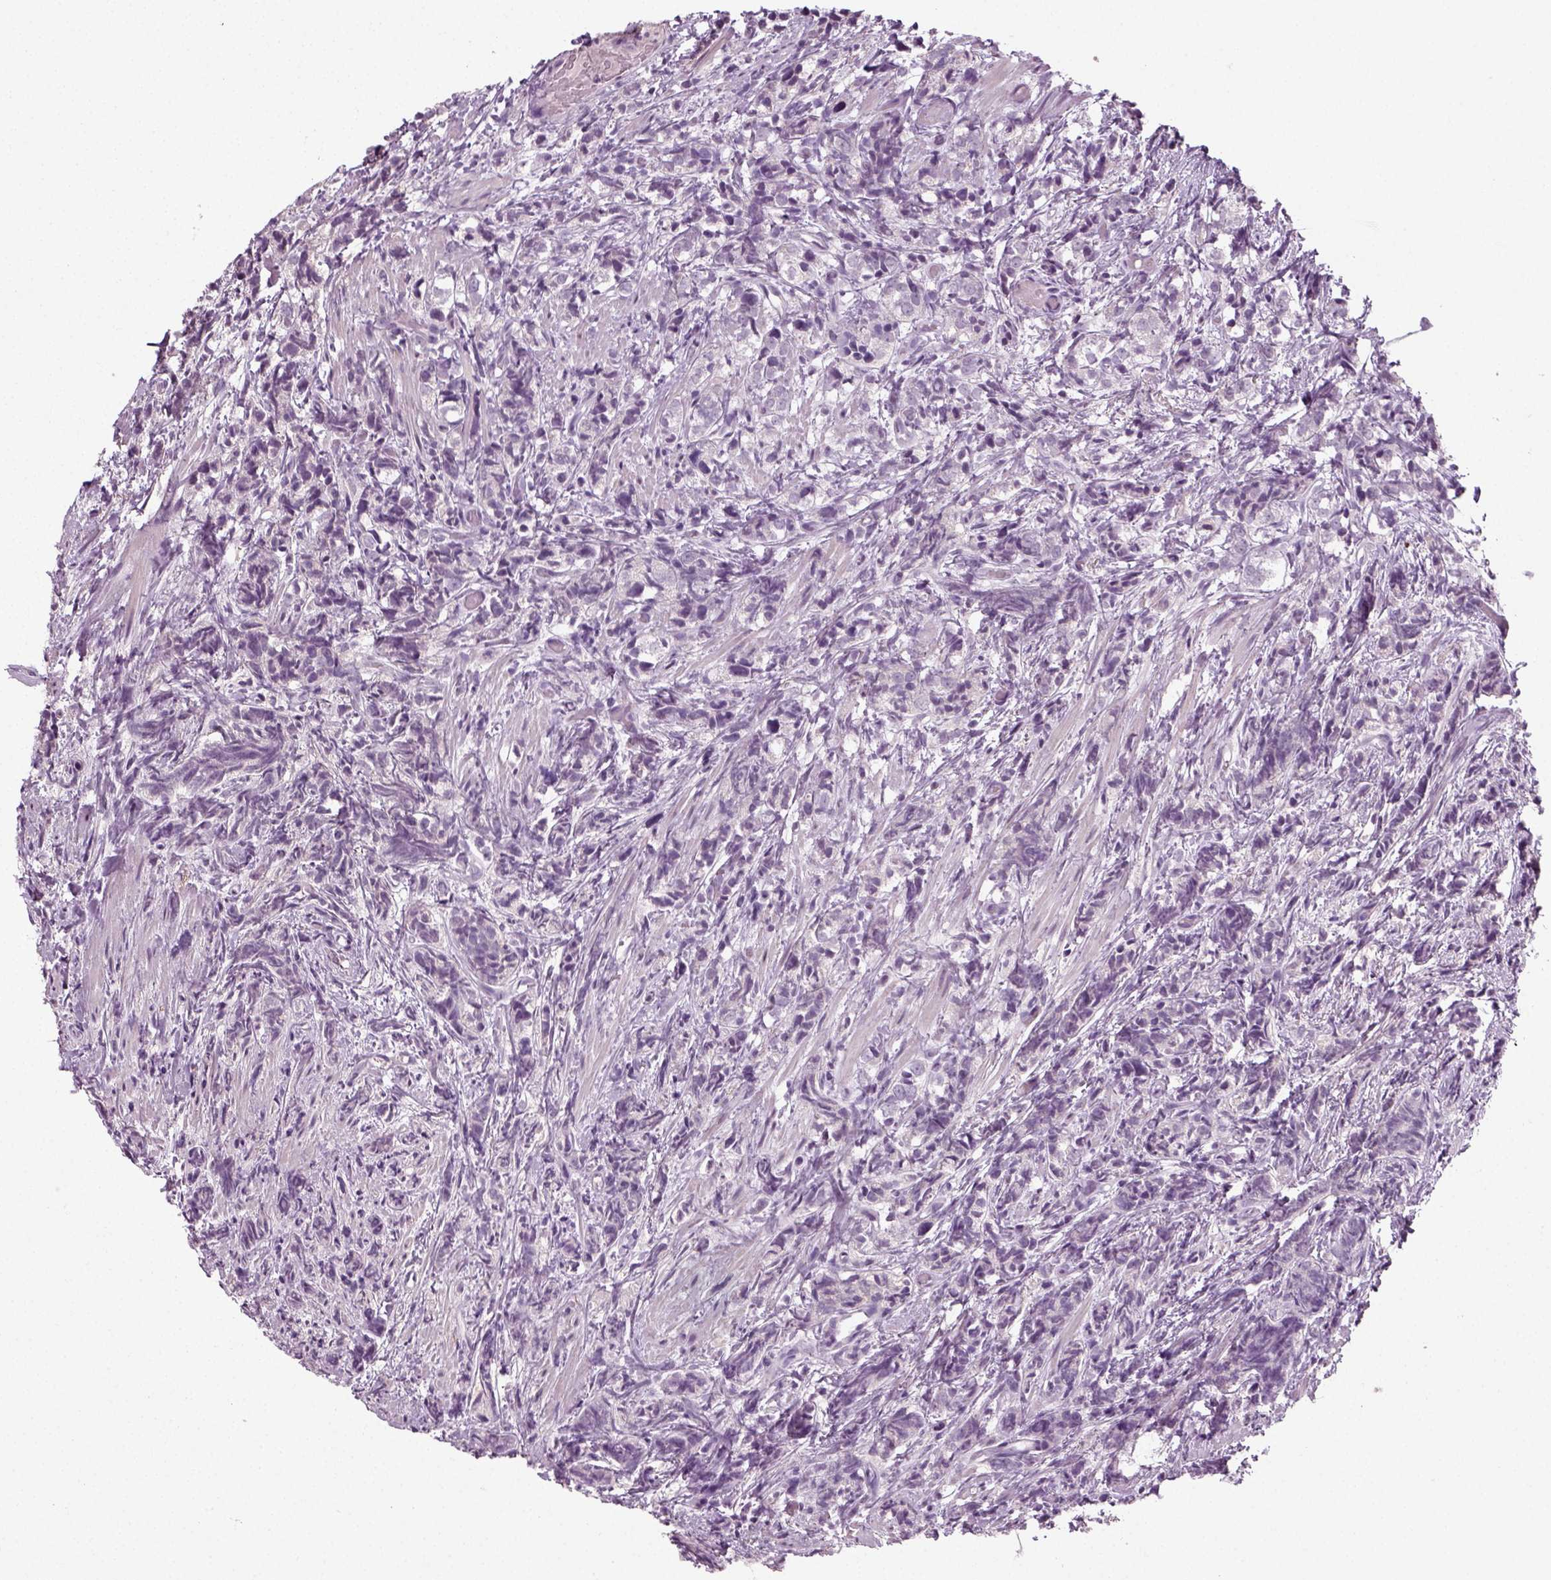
{"staining": {"intensity": "negative", "quantity": "none", "location": "none"}, "tissue": "prostate cancer", "cell_type": "Tumor cells", "image_type": "cancer", "snomed": [{"axis": "morphology", "description": "Adenocarcinoma, High grade"}, {"axis": "topography", "description": "Prostate"}], "caption": "Protein analysis of prostate adenocarcinoma (high-grade) displays no significant expression in tumor cells. Nuclei are stained in blue.", "gene": "SYNGAP1", "patient": {"sex": "male", "age": 53}}